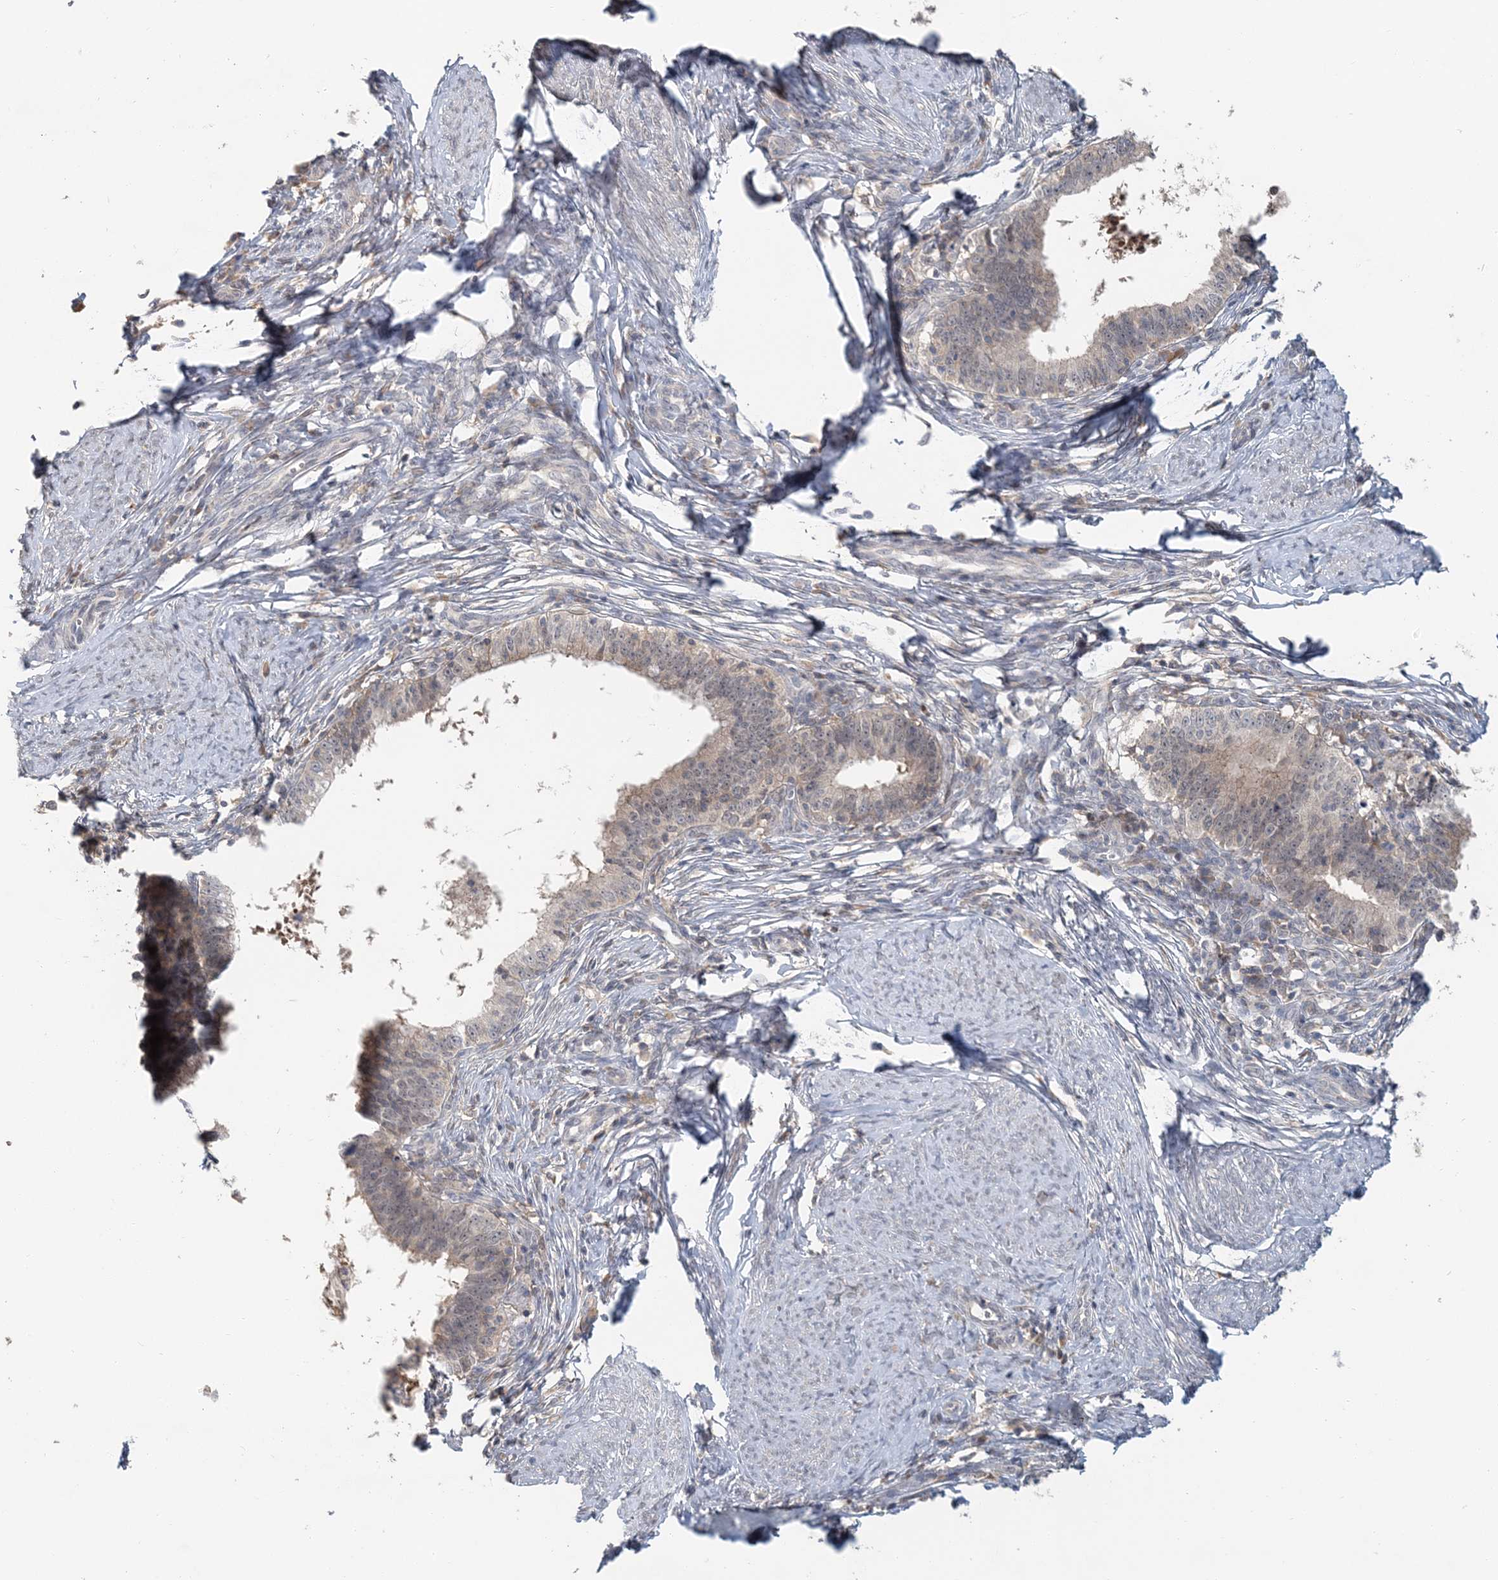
{"staining": {"intensity": "weak", "quantity": "<25%", "location": "cytoplasmic/membranous"}, "tissue": "cervical cancer", "cell_type": "Tumor cells", "image_type": "cancer", "snomed": [{"axis": "morphology", "description": "Adenocarcinoma, NOS"}, {"axis": "topography", "description": "Cervix"}], "caption": "This photomicrograph is of adenocarcinoma (cervical) stained with IHC to label a protein in brown with the nuclei are counter-stained blue. There is no staining in tumor cells.", "gene": "RNF25", "patient": {"sex": "female", "age": 36}}